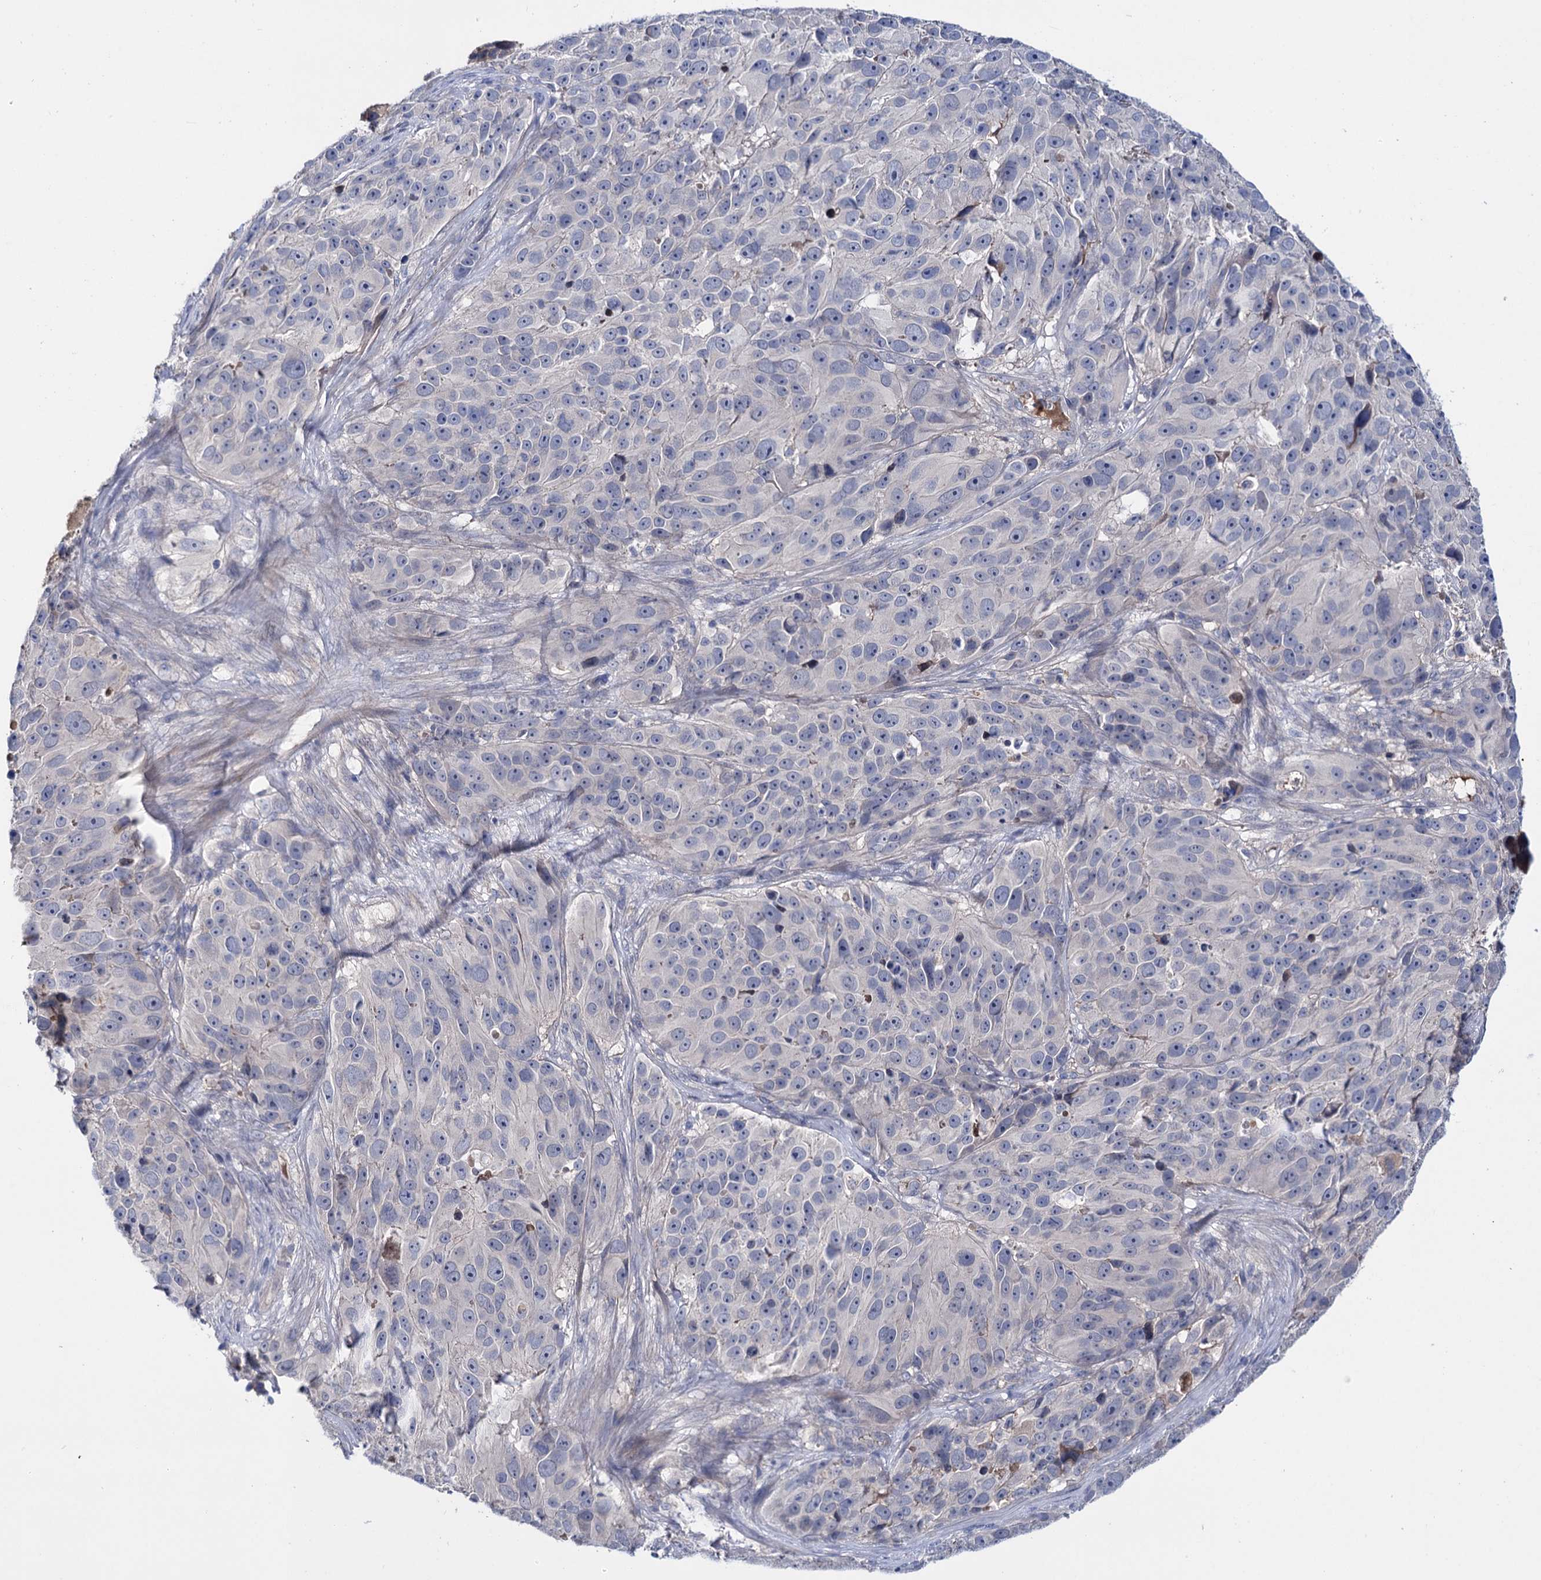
{"staining": {"intensity": "negative", "quantity": "none", "location": "none"}, "tissue": "melanoma", "cell_type": "Tumor cells", "image_type": "cancer", "snomed": [{"axis": "morphology", "description": "Malignant melanoma, NOS"}, {"axis": "topography", "description": "Skin"}], "caption": "Immunohistochemical staining of melanoma reveals no significant positivity in tumor cells.", "gene": "PPP1R32", "patient": {"sex": "male", "age": 84}}